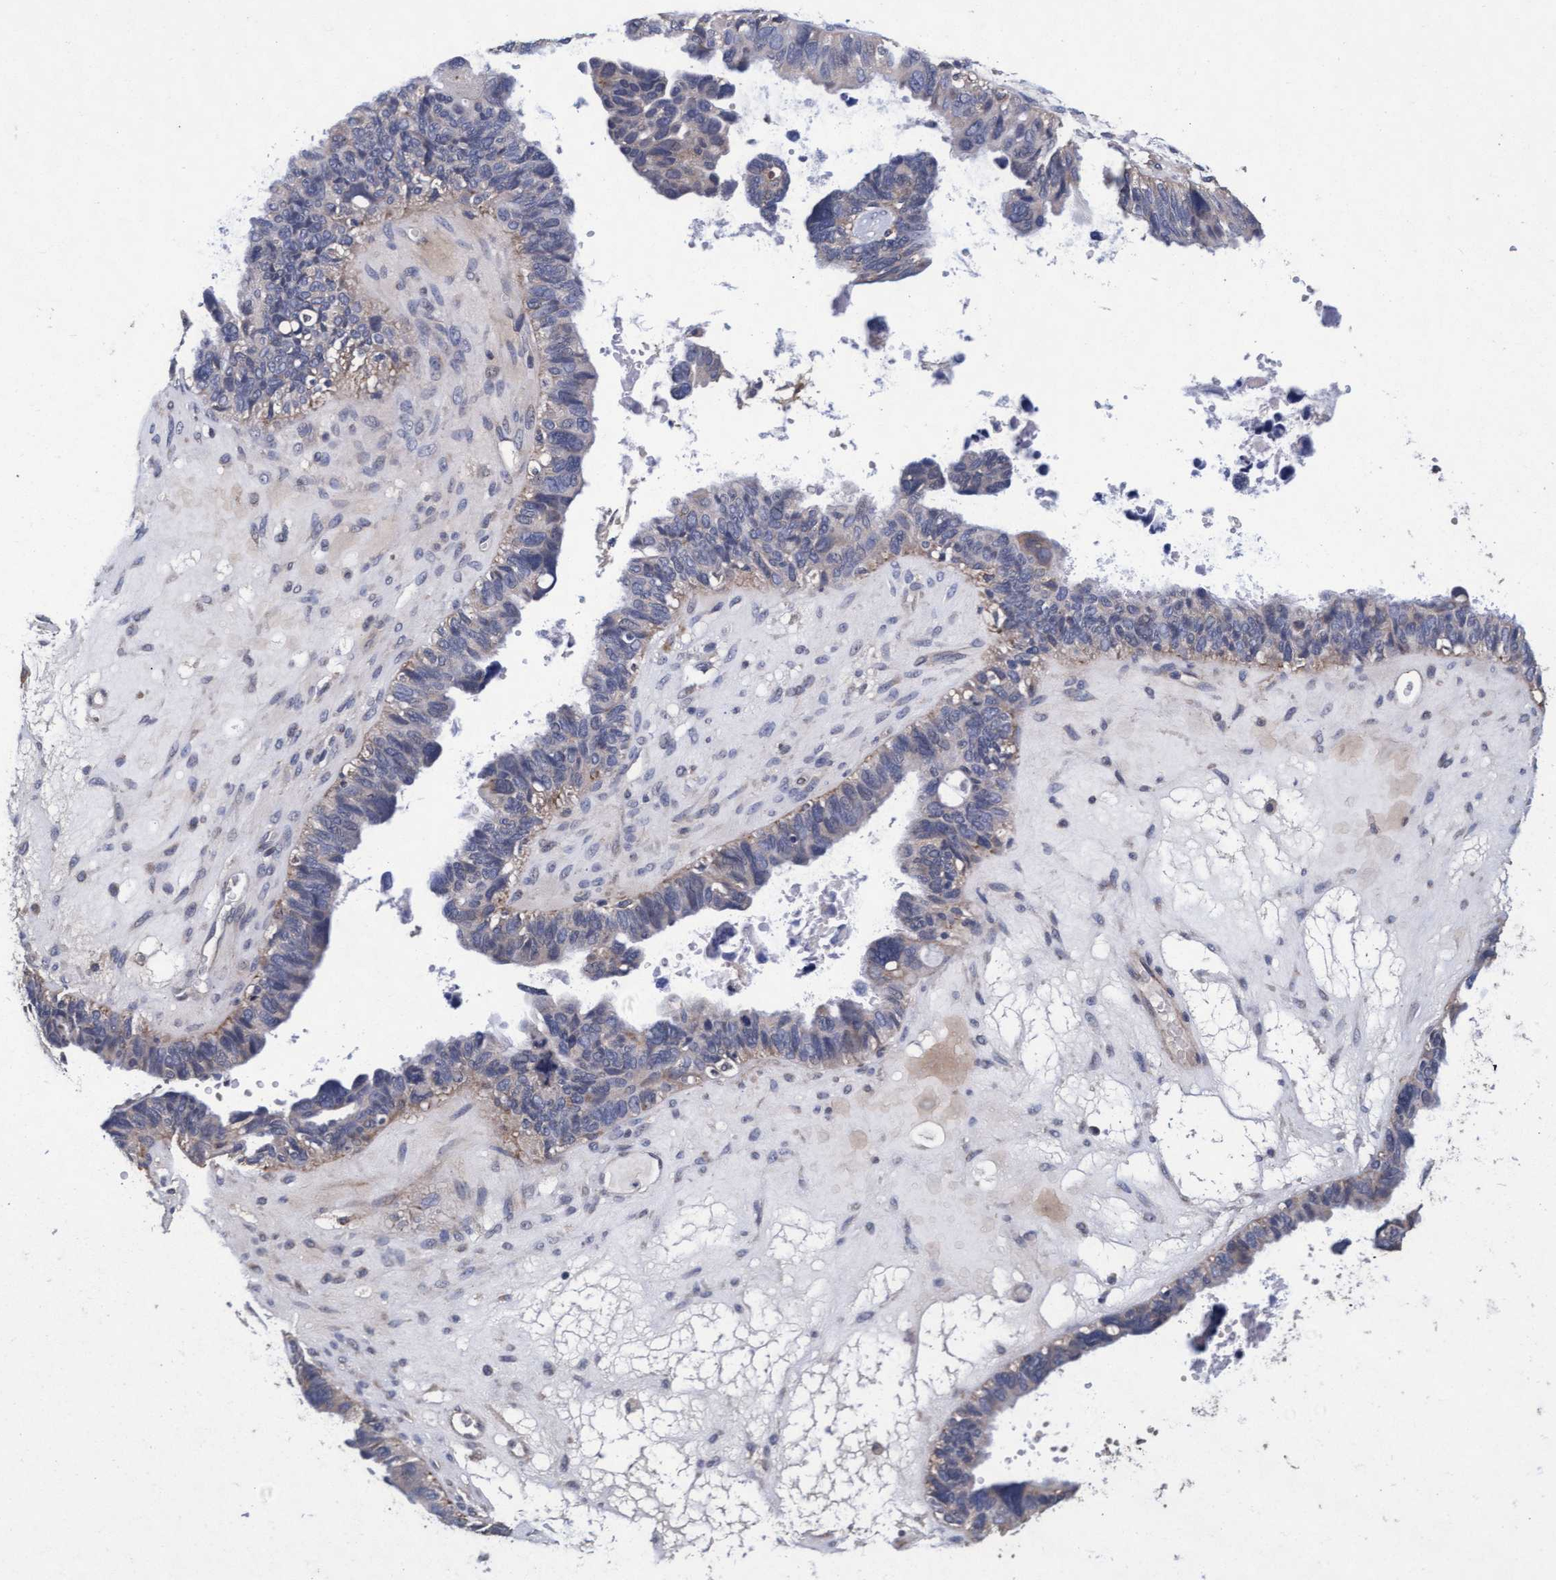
{"staining": {"intensity": "negative", "quantity": "none", "location": "none"}, "tissue": "ovarian cancer", "cell_type": "Tumor cells", "image_type": "cancer", "snomed": [{"axis": "morphology", "description": "Cystadenocarcinoma, serous, NOS"}, {"axis": "topography", "description": "Ovary"}], "caption": "This is a photomicrograph of immunohistochemistry staining of ovarian cancer (serous cystadenocarcinoma), which shows no positivity in tumor cells. (DAB immunohistochemistry (IHC), high magnification).", "gene": "CPQ", "patient": {"sex": "female", "age": 79}}